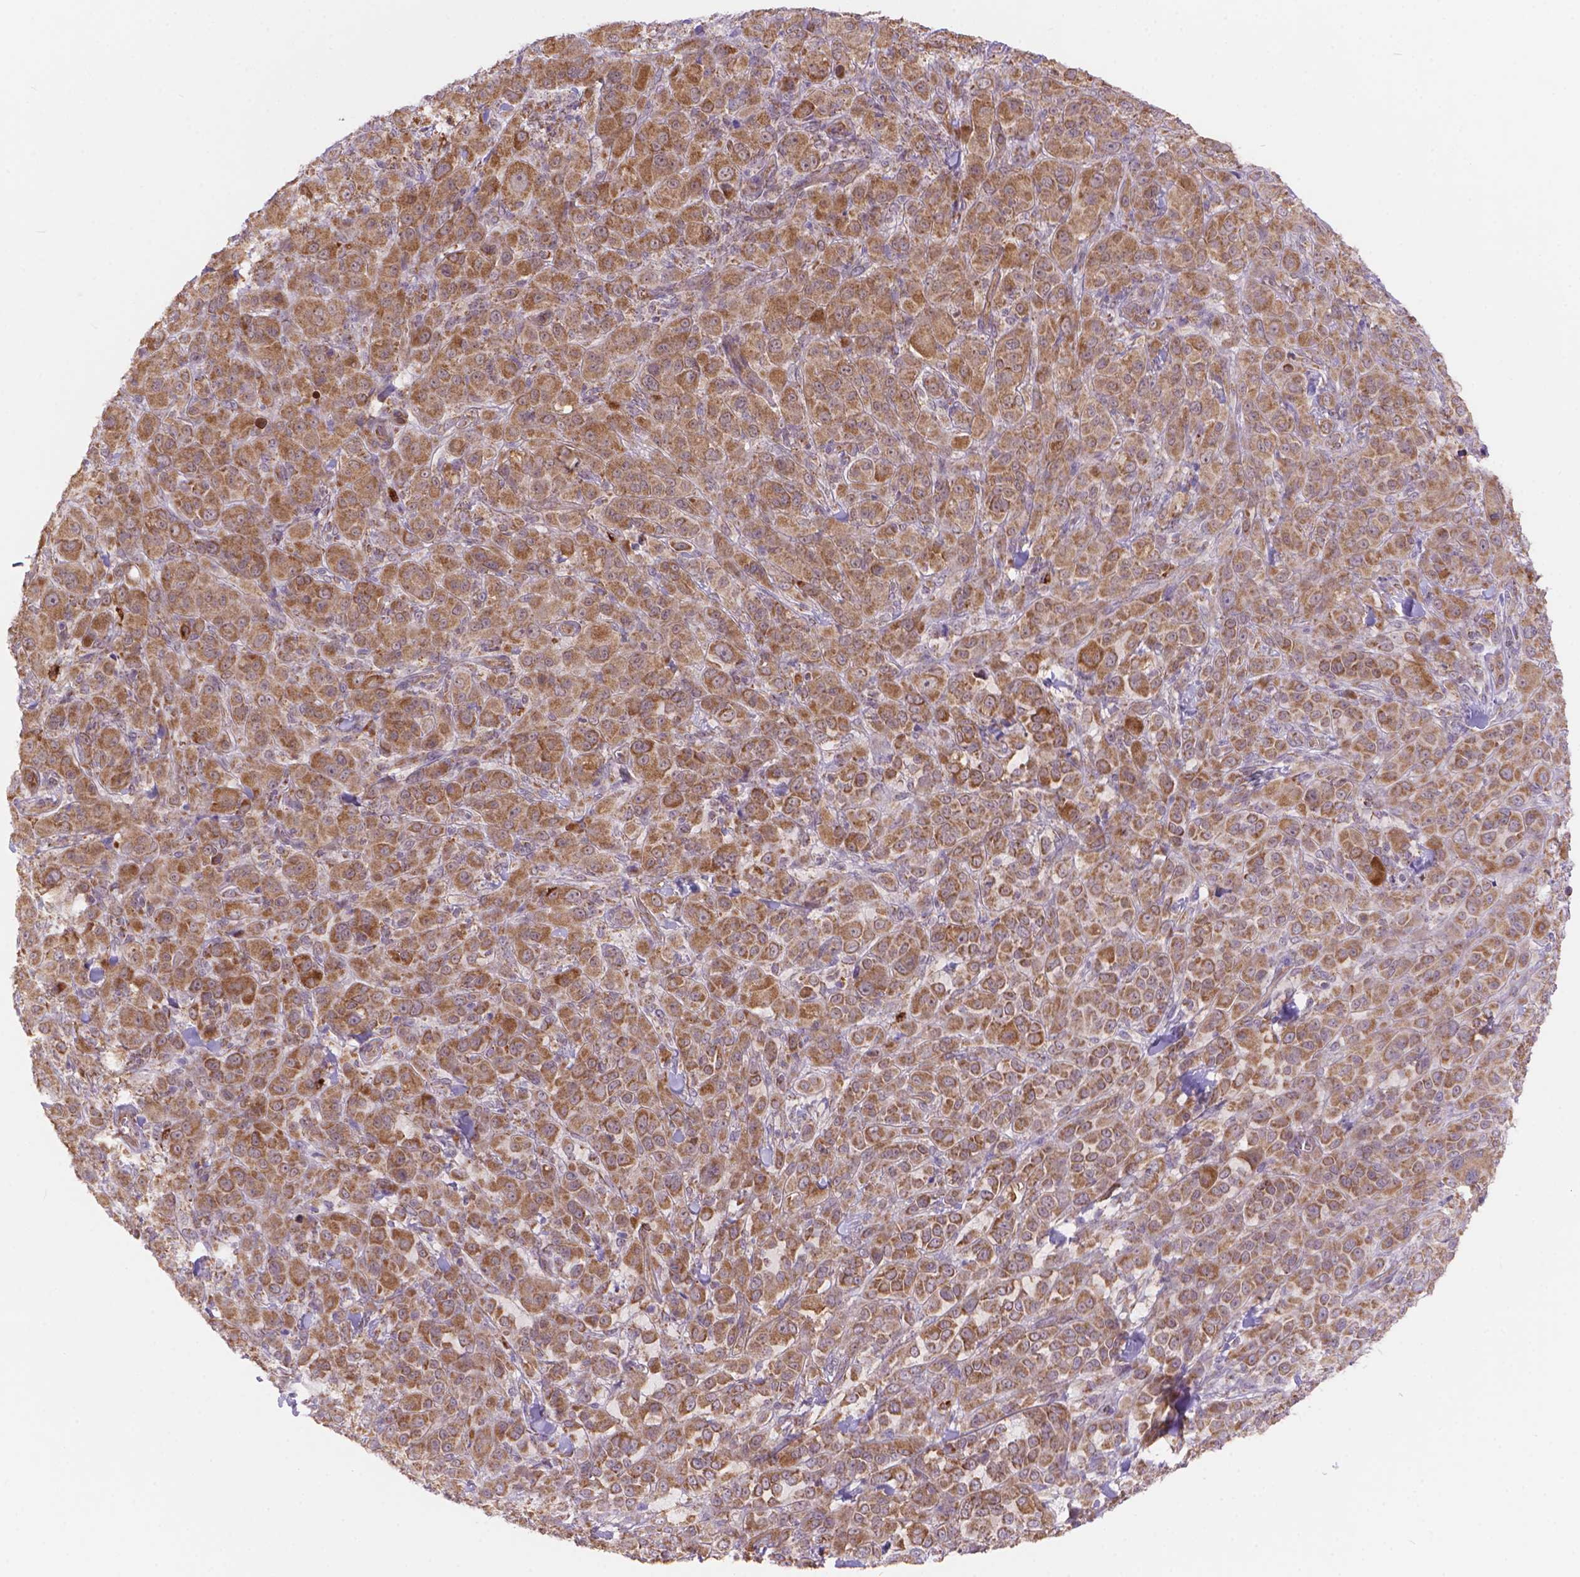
{"staining": {"intensity": "moderate", "quantity": ">75%", "location": "cytoplasmic/membranous"}, "tissue": "melanoma", "cell_type": "Tumor cells", "image_type": "cancer", "snomed": [{"axis": "morphology", "description": "Malignant melanoma, NOS"}, {"axis": "topography", "description": "Skin"}], "caption": "Immunohistochemistry (IHC) image of neoplastic tissue: malignant melanoma stained using immunohistochemistry (IHC) shows medium levels of moderate protein expression localized specifically in the cytoplasmic/membranous of tumor cells, appearing as a cytoplasmic/membranous brown color.", "gene": "CYYR1", "patient": {"sex": "female", "age": 87}}